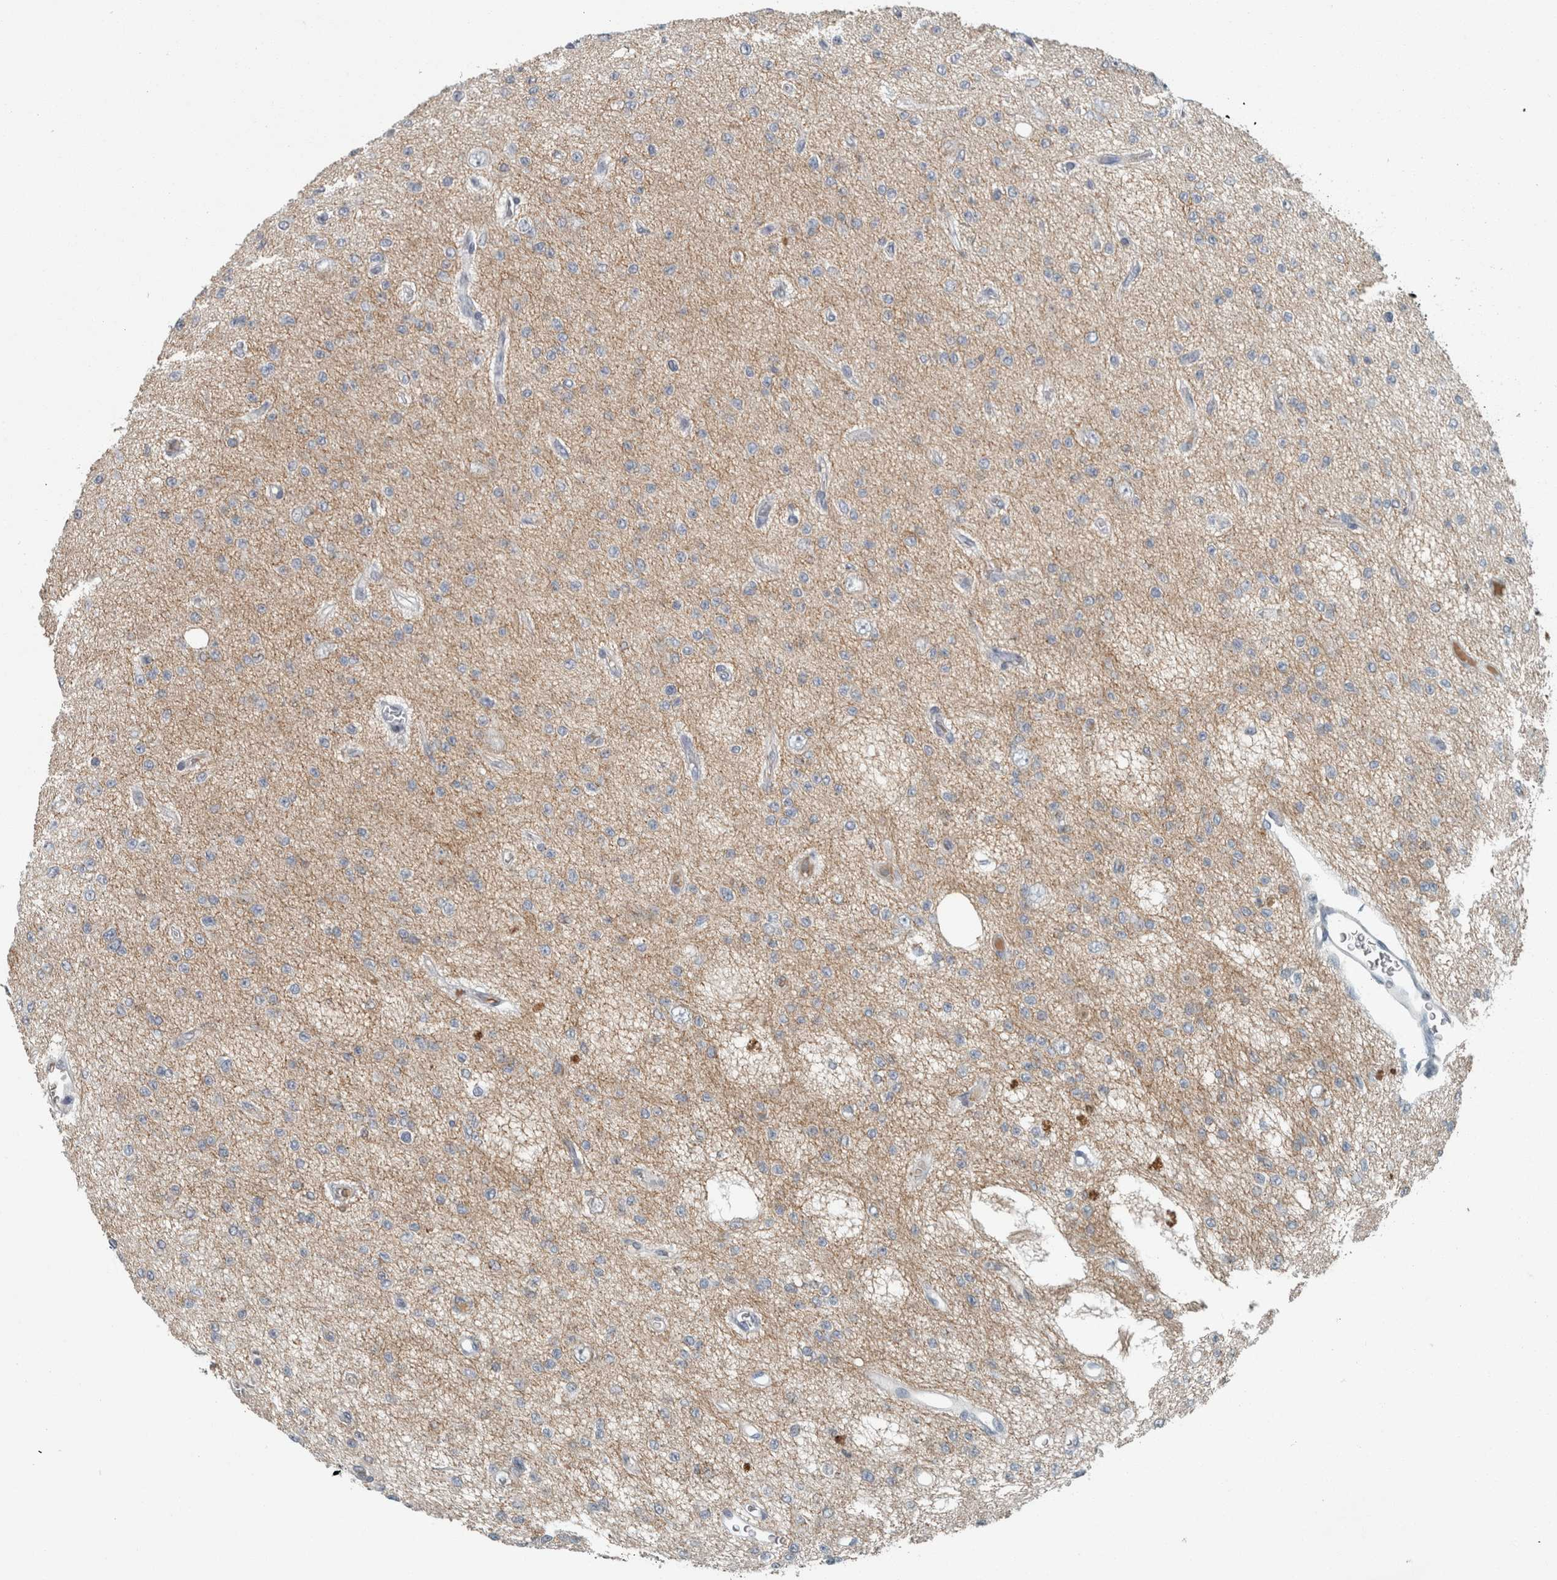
{"staining": {"intensity": "negative", "quantity": "none", "location": "none"}, "tissue": "glioma", "cell_type": "Tumor cells", "image_type": "cancer", "snomed": [{"axis": "morphology", "description": "Glioma, malignant, Low grade"}, {"axis": "topography", "description": "Brain"}], "caption": "Photomicrograph shows no protein positivity in tumor cells of glioma tissue.", "gene": "CHL1", "patient": {"sex": "male", "age": 38}}